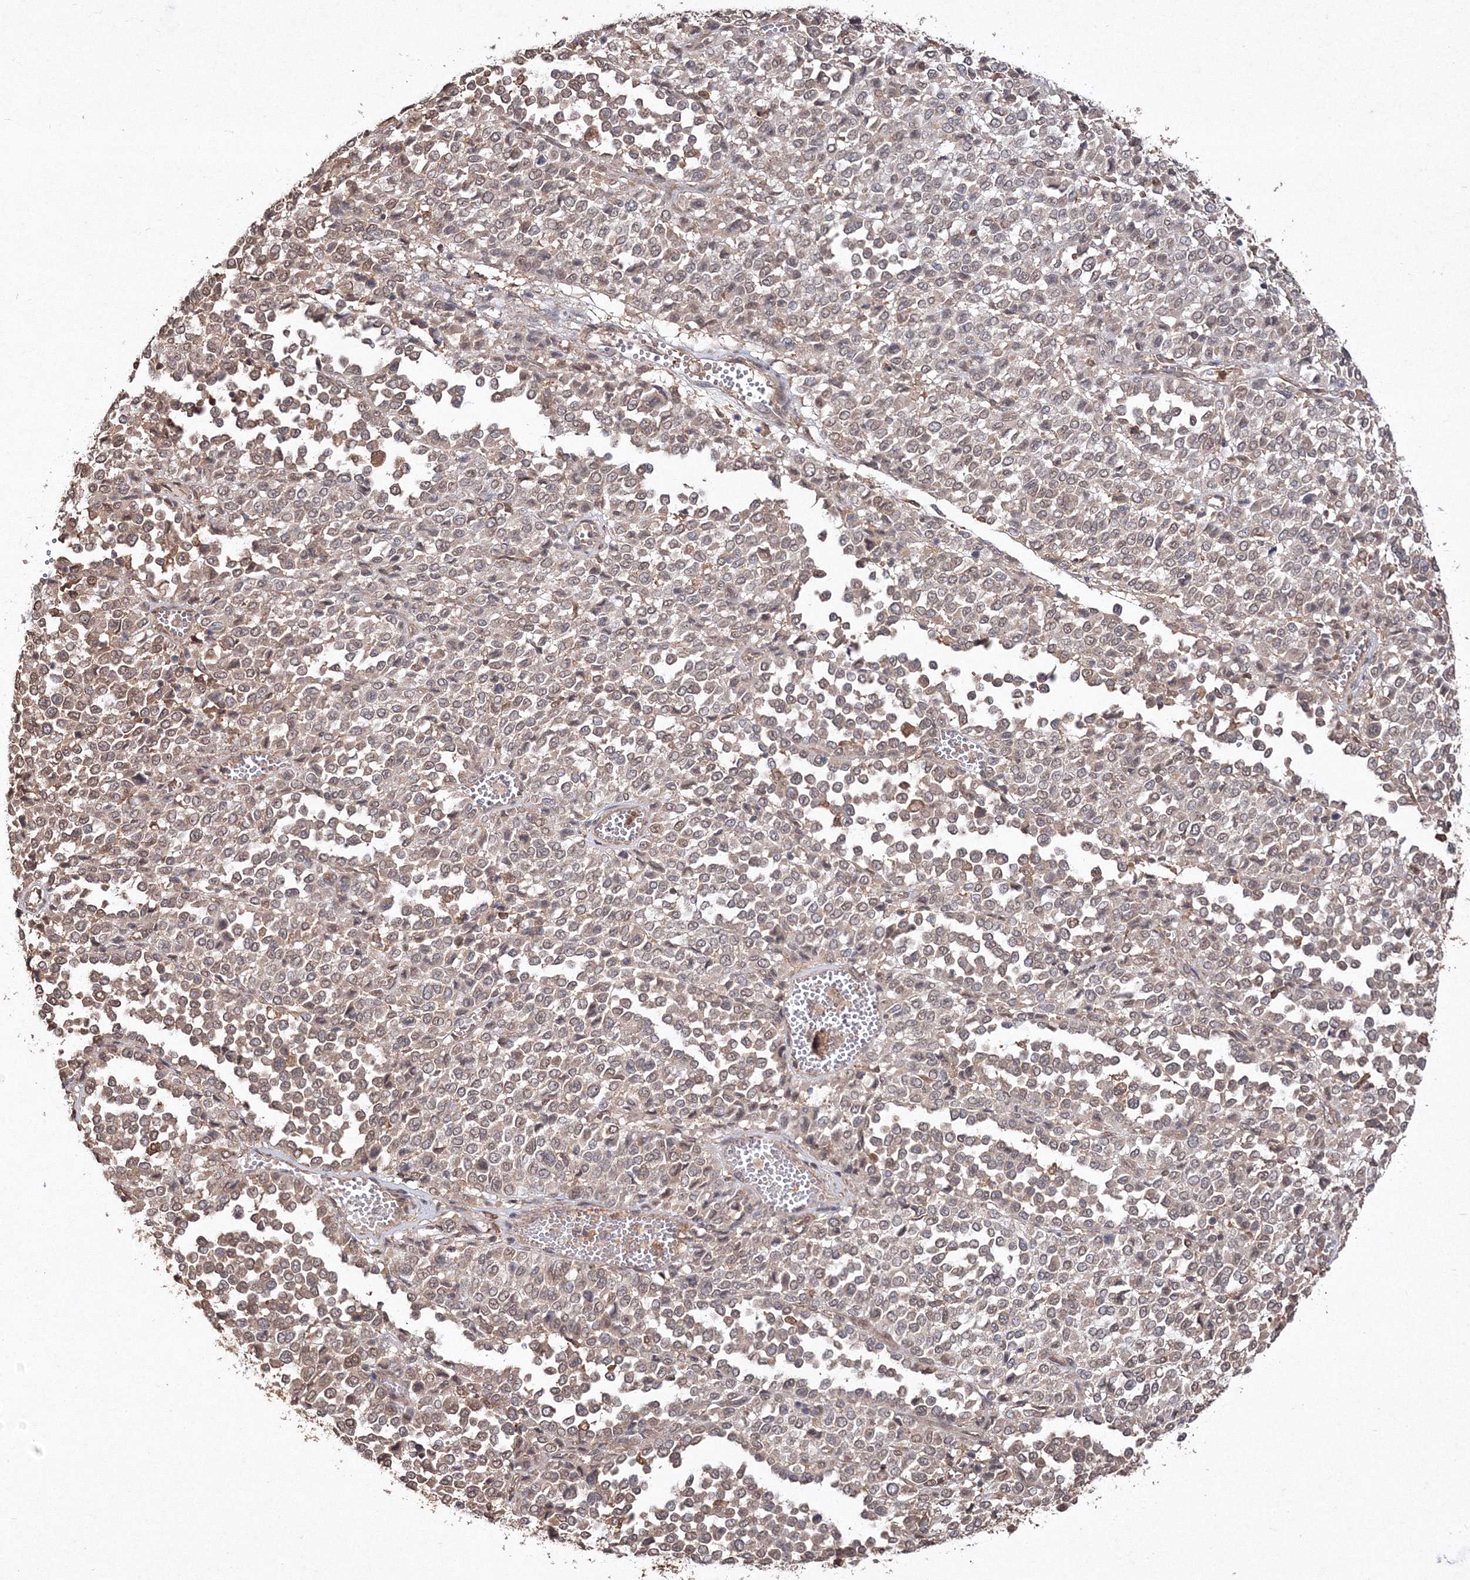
{"staining": {"intensity": "weak", "quantity": "25%-75%", "location": "cytoplasmic/membranous,nuclear"}, "tissue": "melanoma", "cell_type": "Tumor cells", "image_type": "cancer", "snomed": [{"axis": "morphology", "description": "Malignant melanoma, Metastatic site"}, {"axis": "topography", "description": "Pancreas"}], "caption": "A brown stain shows weak cytoplasmic/membranous and nuclear positivity of a protein in malignant melanoma (metastatic site) tumor cells.", "gene": "S100A11", "patient": {"sex": "female", "age": 30}}